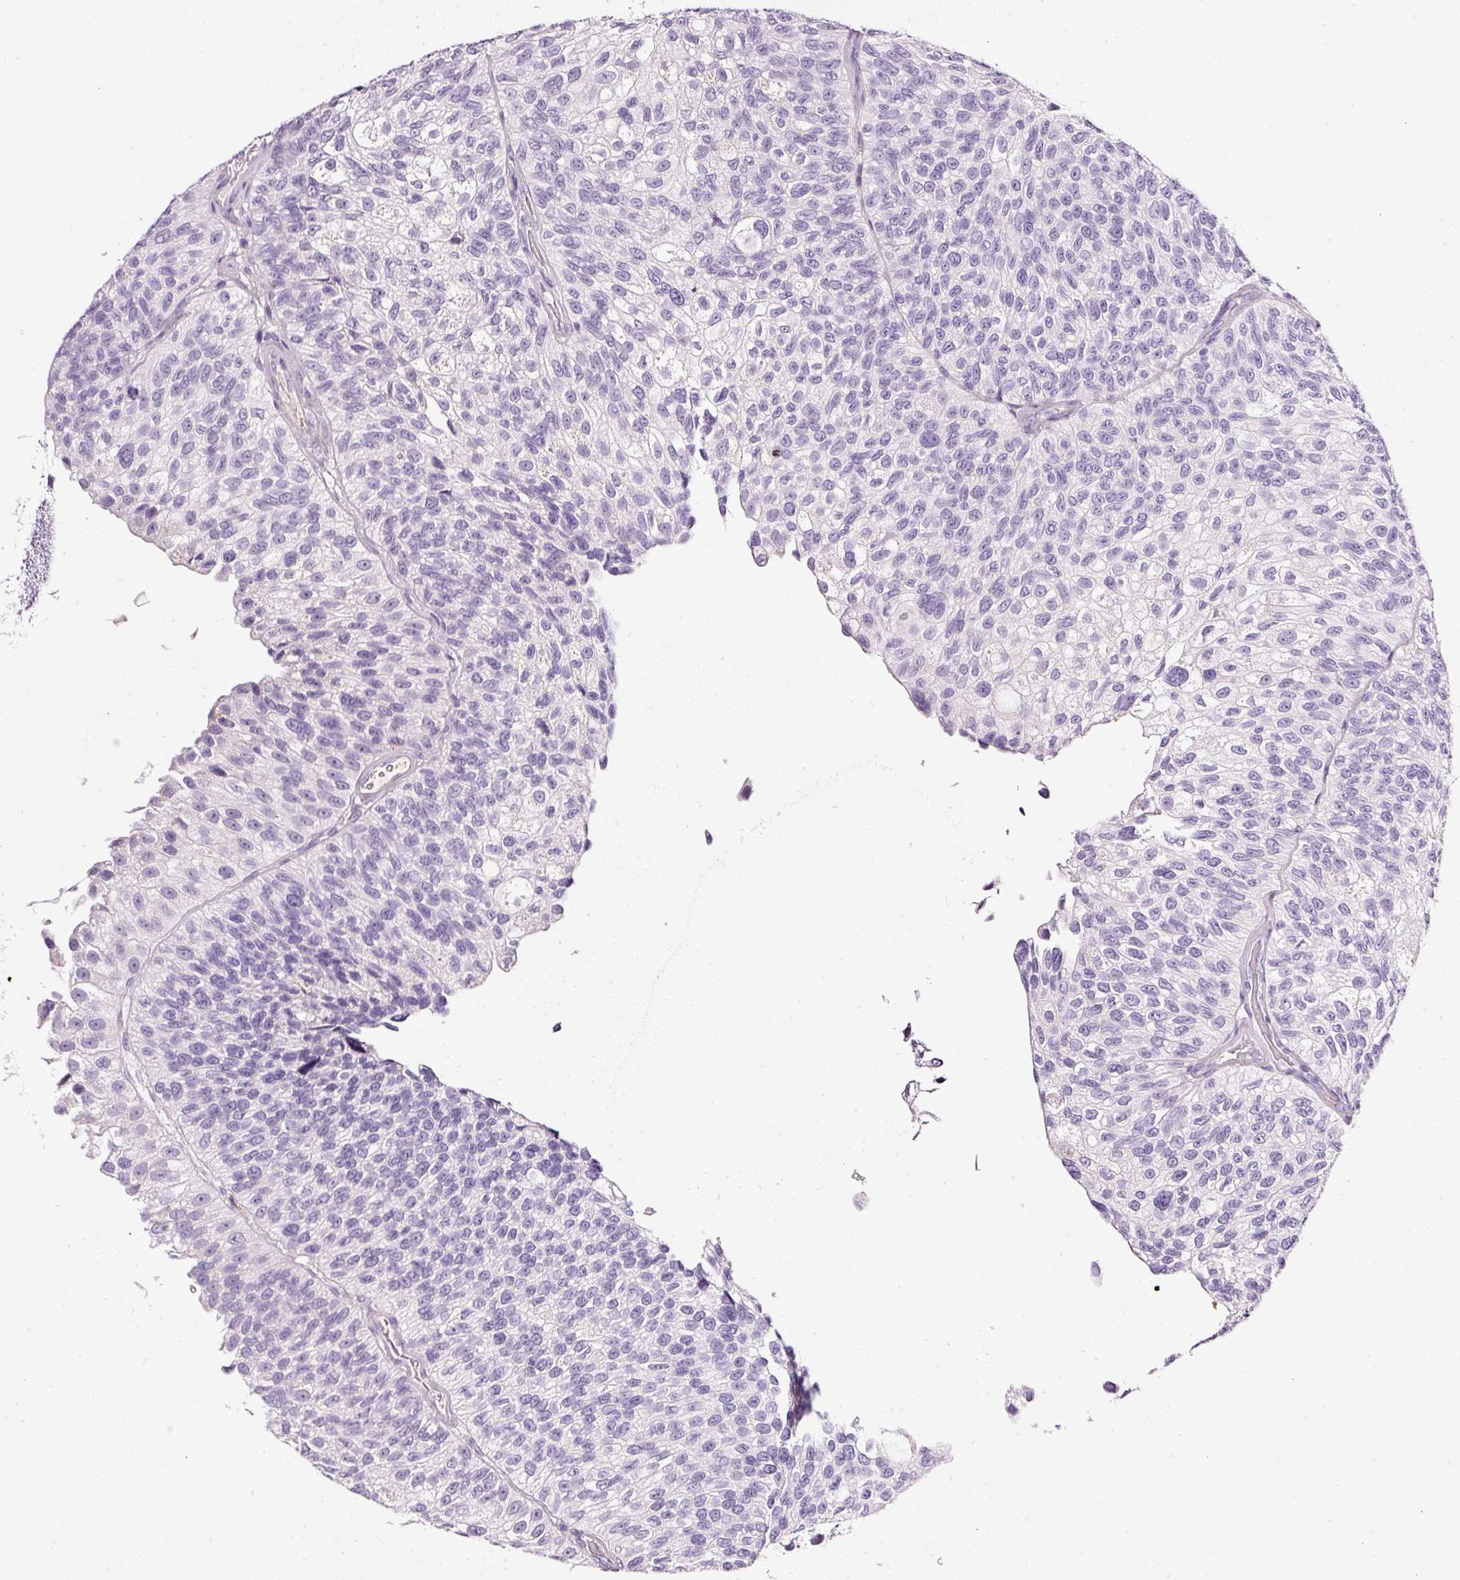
{"staining": {"intensity": "negative", "quantity": "none", "location": "none"}, "tissue": "urothelial cancer", "cell_type": "Tumor cells", "image_type": "cancer", "snomed": [{"axis": "morphology", "description": "Urothelial carcinoma, NOS"}, {"axis": "topography", "description": "Urinary bladder"}], "caption": "Urothelial cancer was stained to show a protein in brown. There is no significant expression in tumor cells.", "gene": "CYB561A3", "patient": {"sex": "male", "age": 87}}